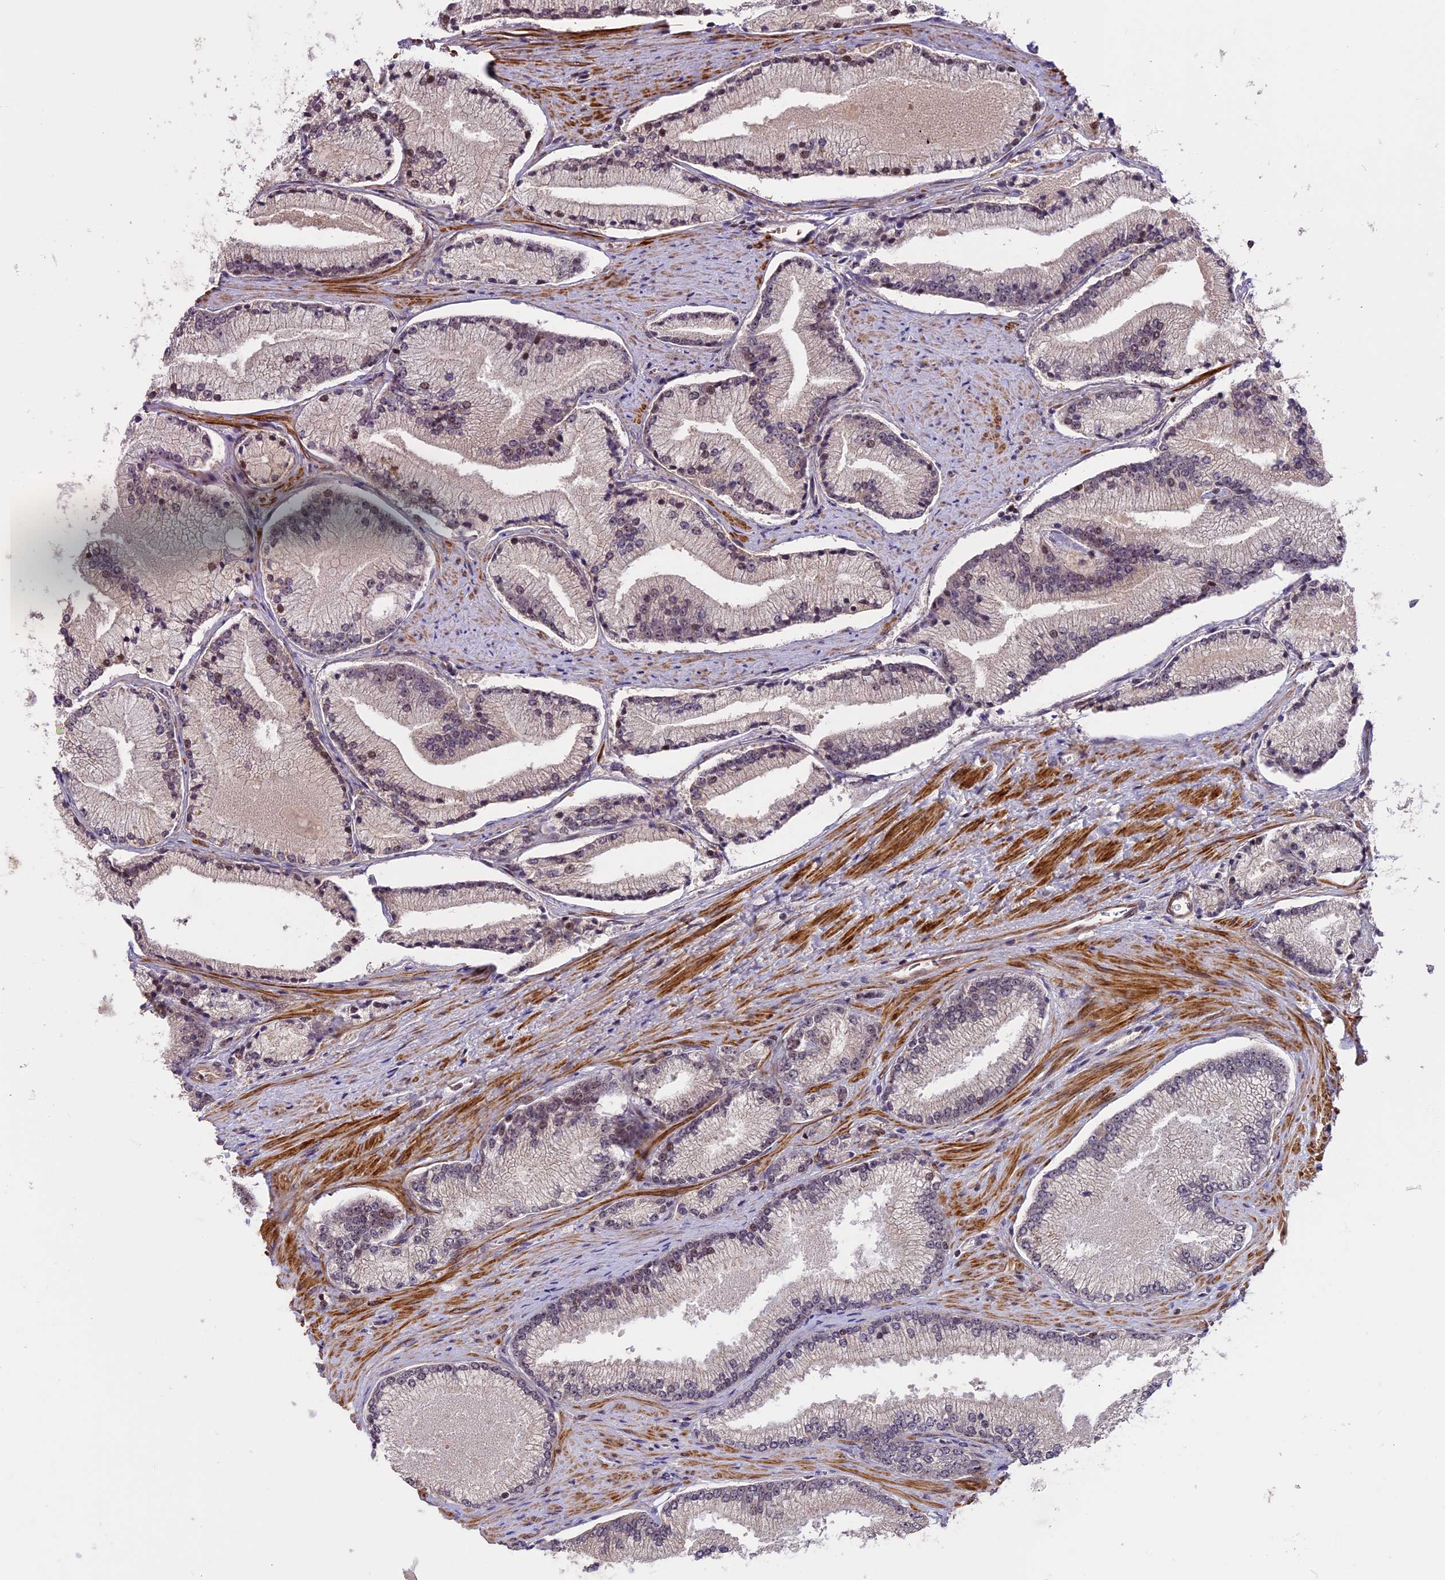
{"staining": {"intensity": "weak", "quantity": "25%-75%", "location": "nuclear"}, "tissue": "prostate cancer", "cell_type": "Tumor cells", "image_type": "cancer", "snomed": [{"axis": "morphology", "description": "Adenocarcinoma, High grade"}, {"axis": "topography", "description": "Prostate"}], "caption": "Weak nuclear protein positivity is identified in approximately 25%-75% of tumor cells in prostate cancer.", "gene": "ENHO", "patient": {"sex": "male", "age": 67}}